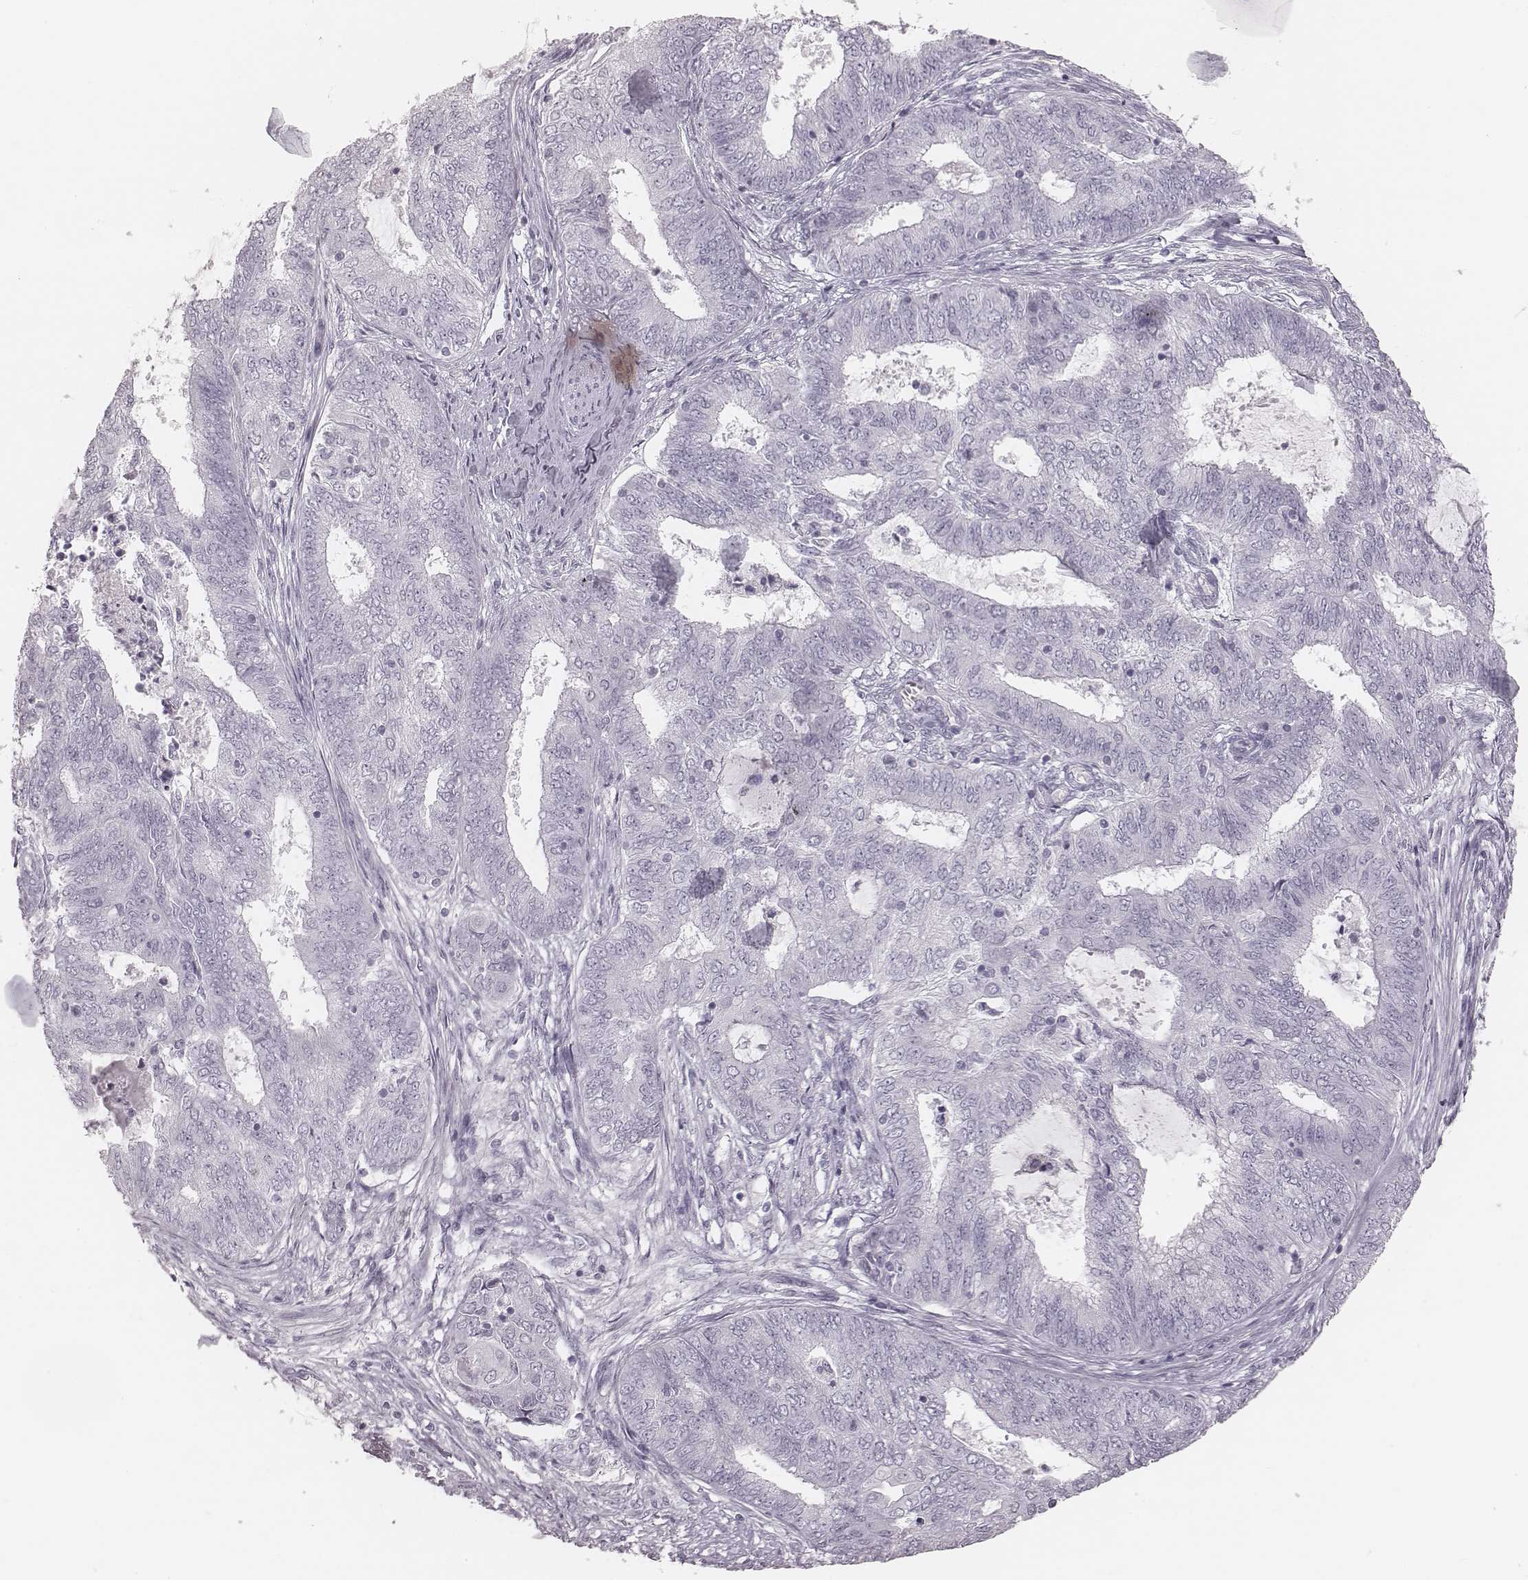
{"staining": {"intensity": "negative", "quantity": "none", "location": "none"}, "tissue": "endometrial cancer", "cell_type": "Tumor cells", "image_type": "cancer", "snomed": [{"axis": "morphology", "description": "Adenocarcinoma, NOS"}, {"axis": "topography", "description": "Endometrium"}], "caption": "Tumor cells are negative for brown protein staining in endometrial adenocarcinoma.", "gene": "MSX1", "patient": {"sex": "female", "age": 62}}